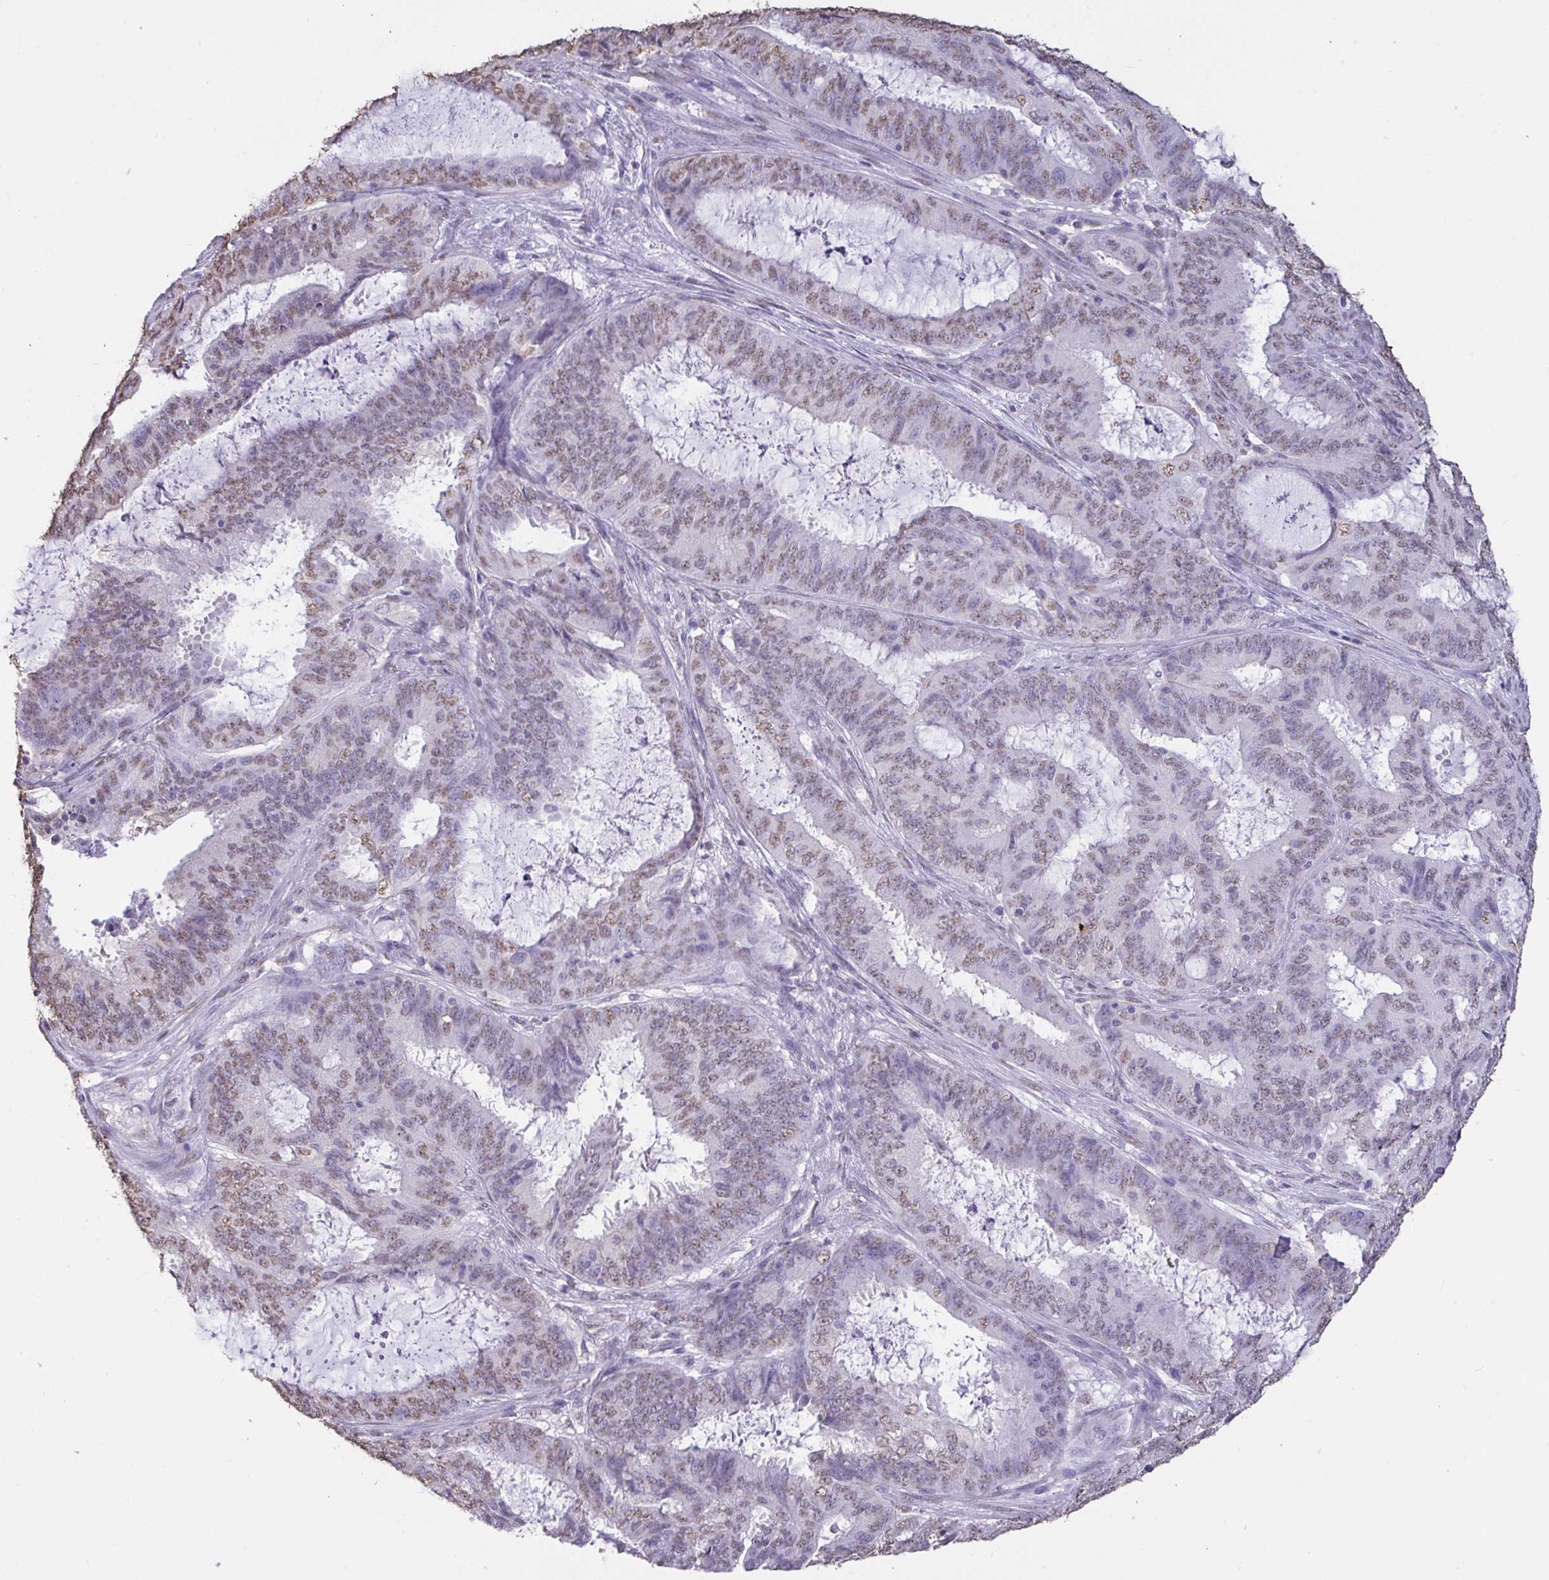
{"staining": {"intensity": "weak", "quantity": "25%-75%", "location": "nuclear"}, "tissue": "endometrial cancer", "cell_type": "Tumor cells", "image_type": "cancer", "snomed": [{"axis": "morphology", "description": "Adenocarcinoma, NOS"}, {"axis": "topography", "description": "Endometrium"}], "caption": "An image of endometrial cancer stained for a protein exhibits weak nuclear brown staining in tumor cells.", "gene": "SEMA6B", "patient": {"sex": "female", "age": 51}}